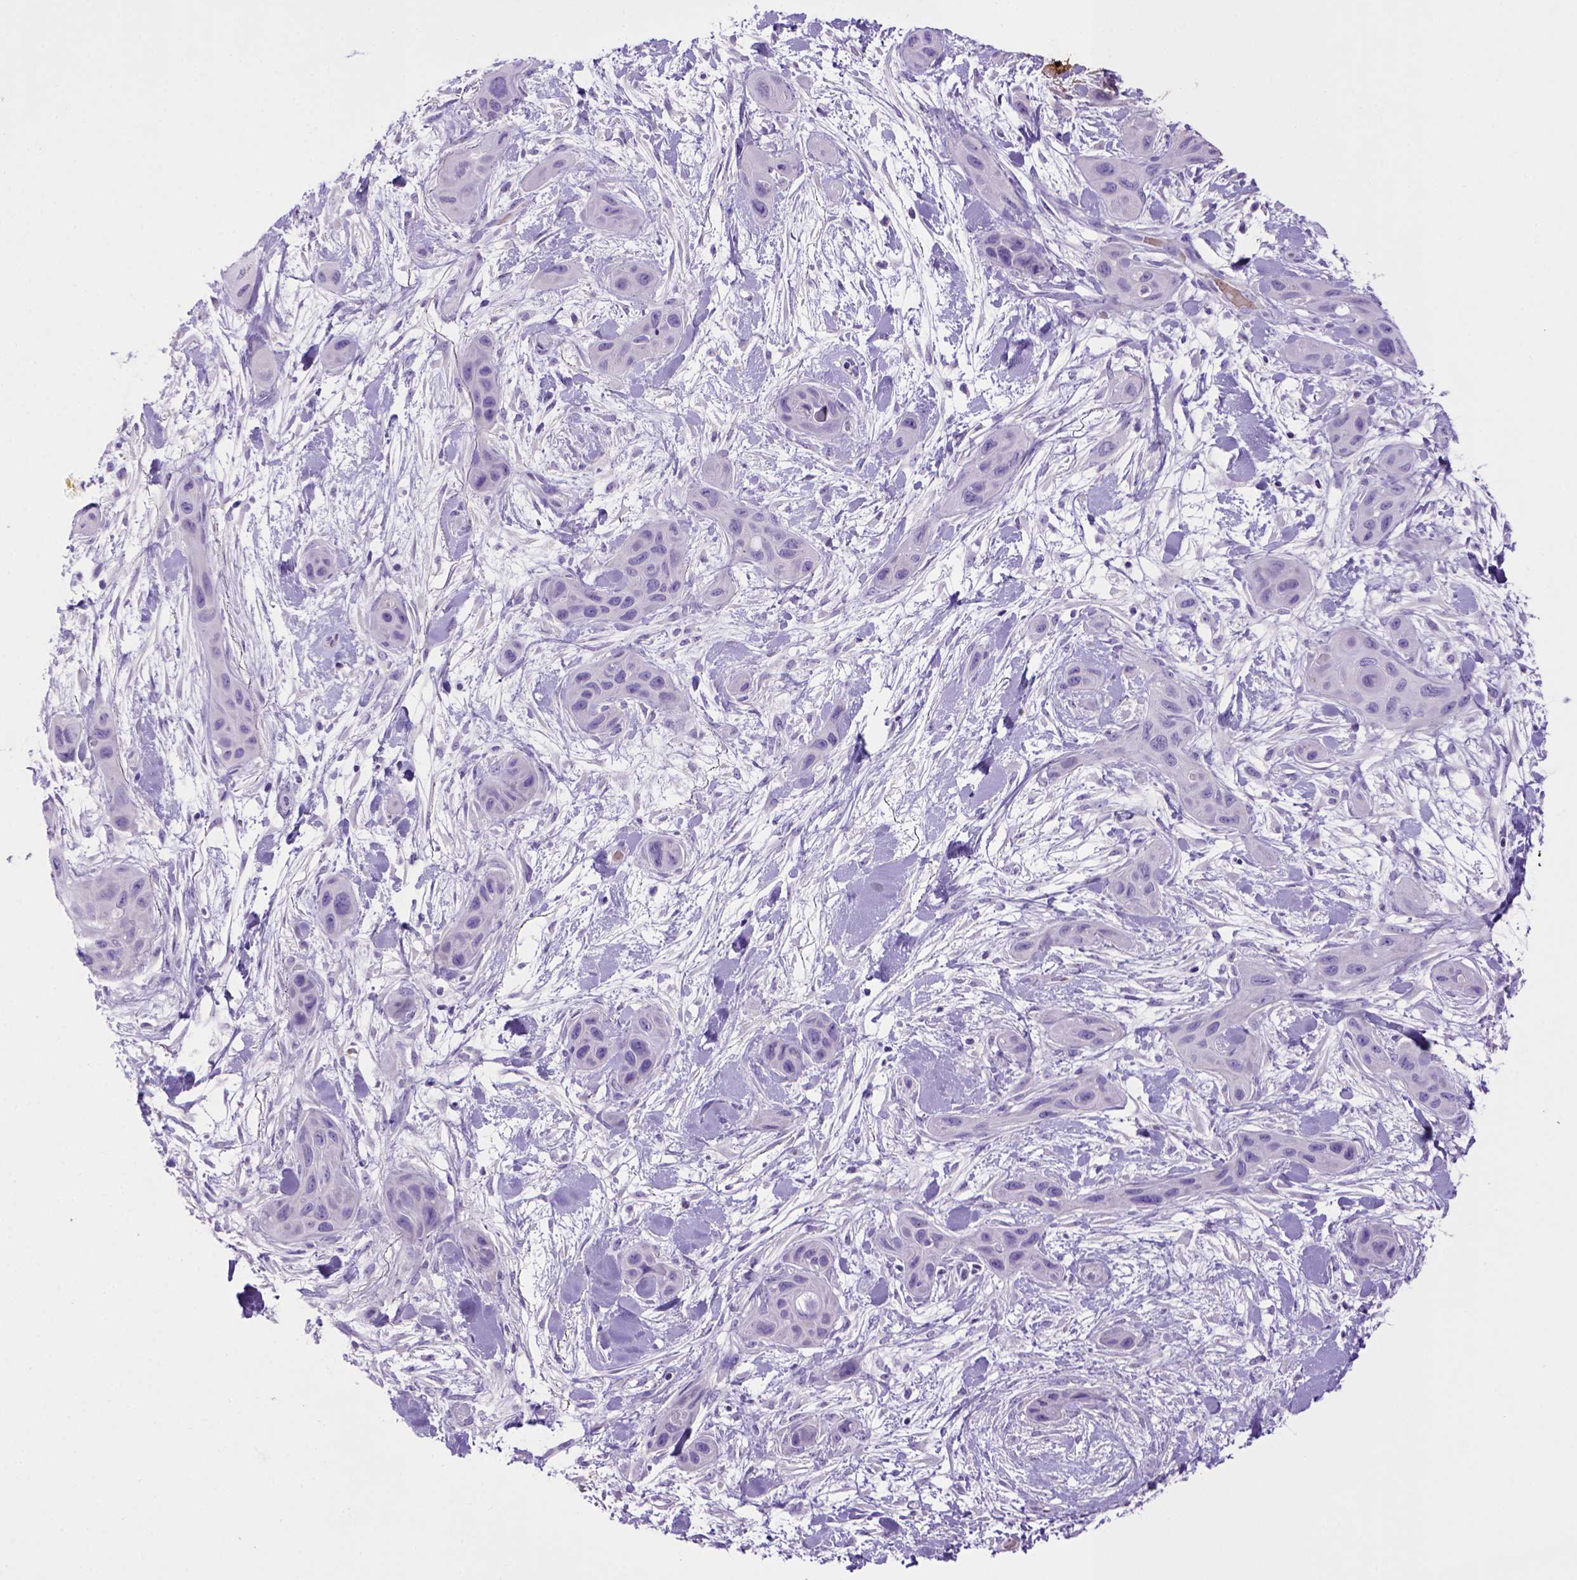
{"staining": {"intensity": "negative", "quantity": "none", "location": "none"}, "tissue": "skin cancer", "cell_type": "Tumor cells", "image_type": "cancer", "snomed": [{"axis": "morphology", "description": "Squamous cell carcinoma, NOS"}, {"axis": "topography", "description": "Skin"}], "caption": "IHC image of neoplastic tissue: human squamous cell carcinoma (skin) stained with DAB (3,3'-diaminobenzidine) reveals no significant protein positivity in tumor cells.", "gene": "BAAT", "patient": {"sex": "male", "age": 79}}